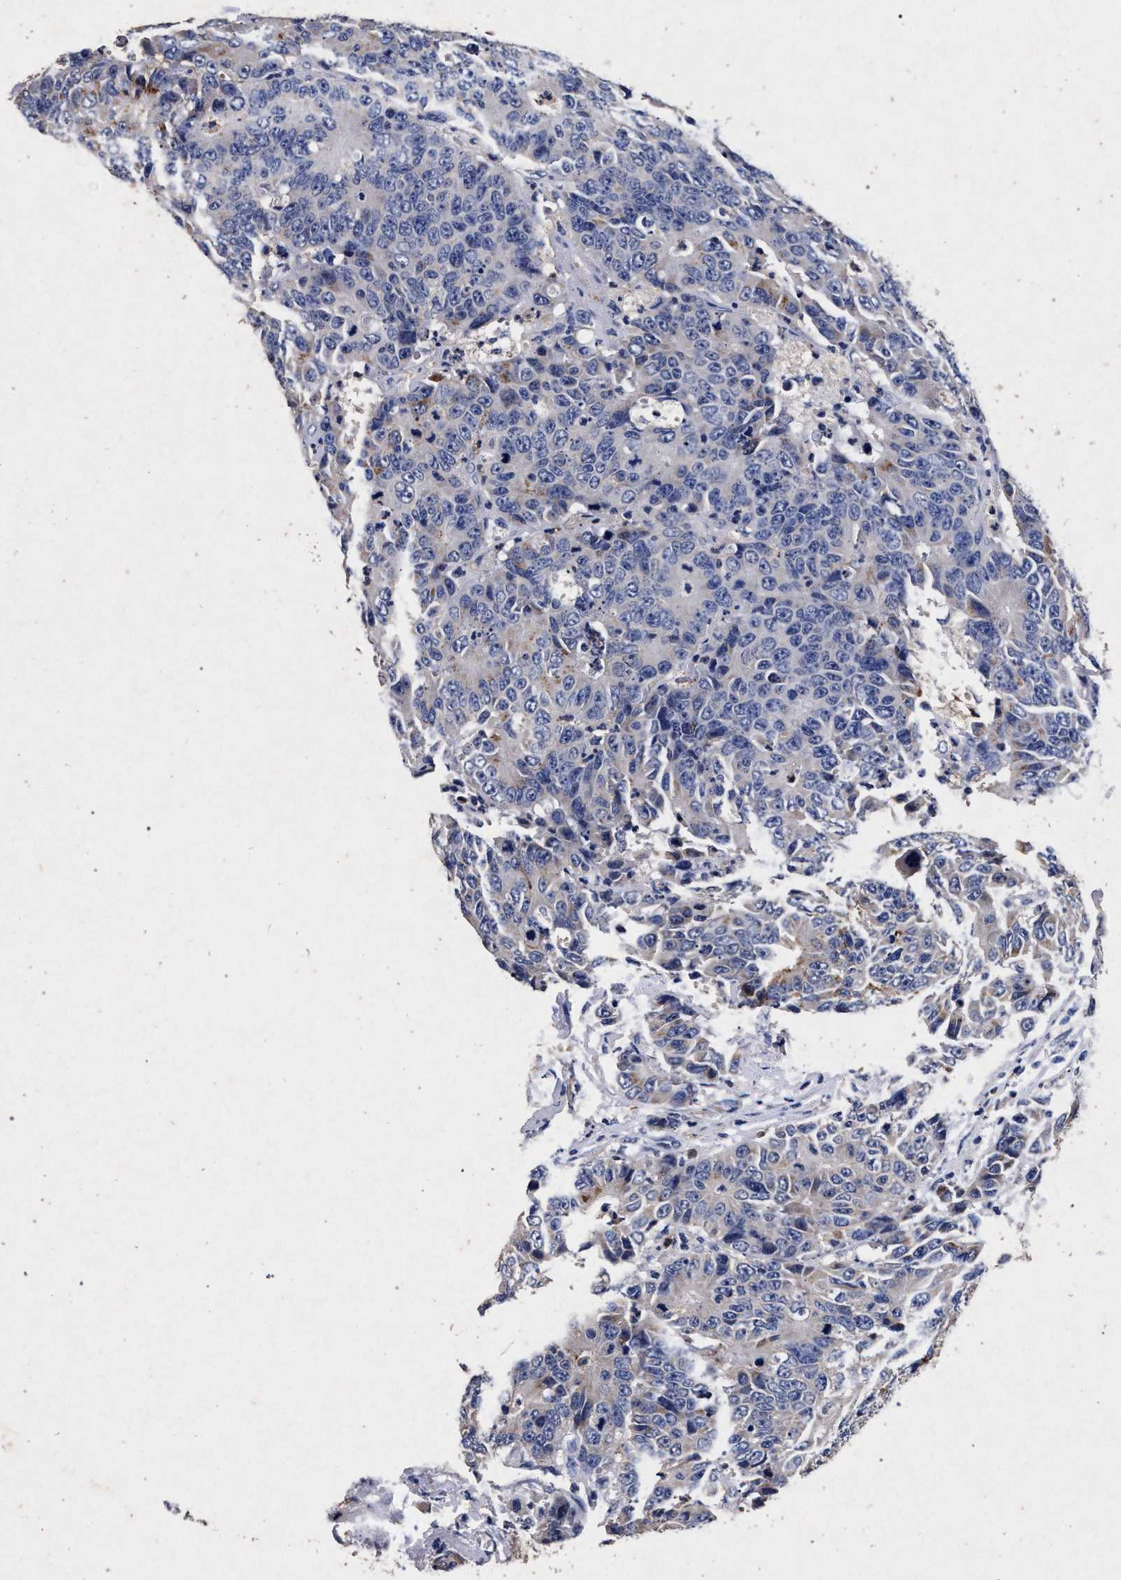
{"staining": {"intensity": "weak", "quantity": "<25%", "location": "cytoplasmic/membranous"}, "tissue": "colorectal cancer", "cell_type": "Tumor cells", "image_type": "cancer", "snomed": [{"axis": "morphology", "description": "Adenocarcinoma, NOS"}, {"axis": "topography", "description": "Colon"}], "caption": "IHC photomicrograph of human colorectal adenocarcinoma stained for a protein (brown), which shows no staining in tumor cells. (Stains: DAB IHC with hematoxylin counter stain, Microscopy: brightfield microscopy at high magnification).", "gene": "ATP1A2", "patient": {"sex": "female", "age": 86}}